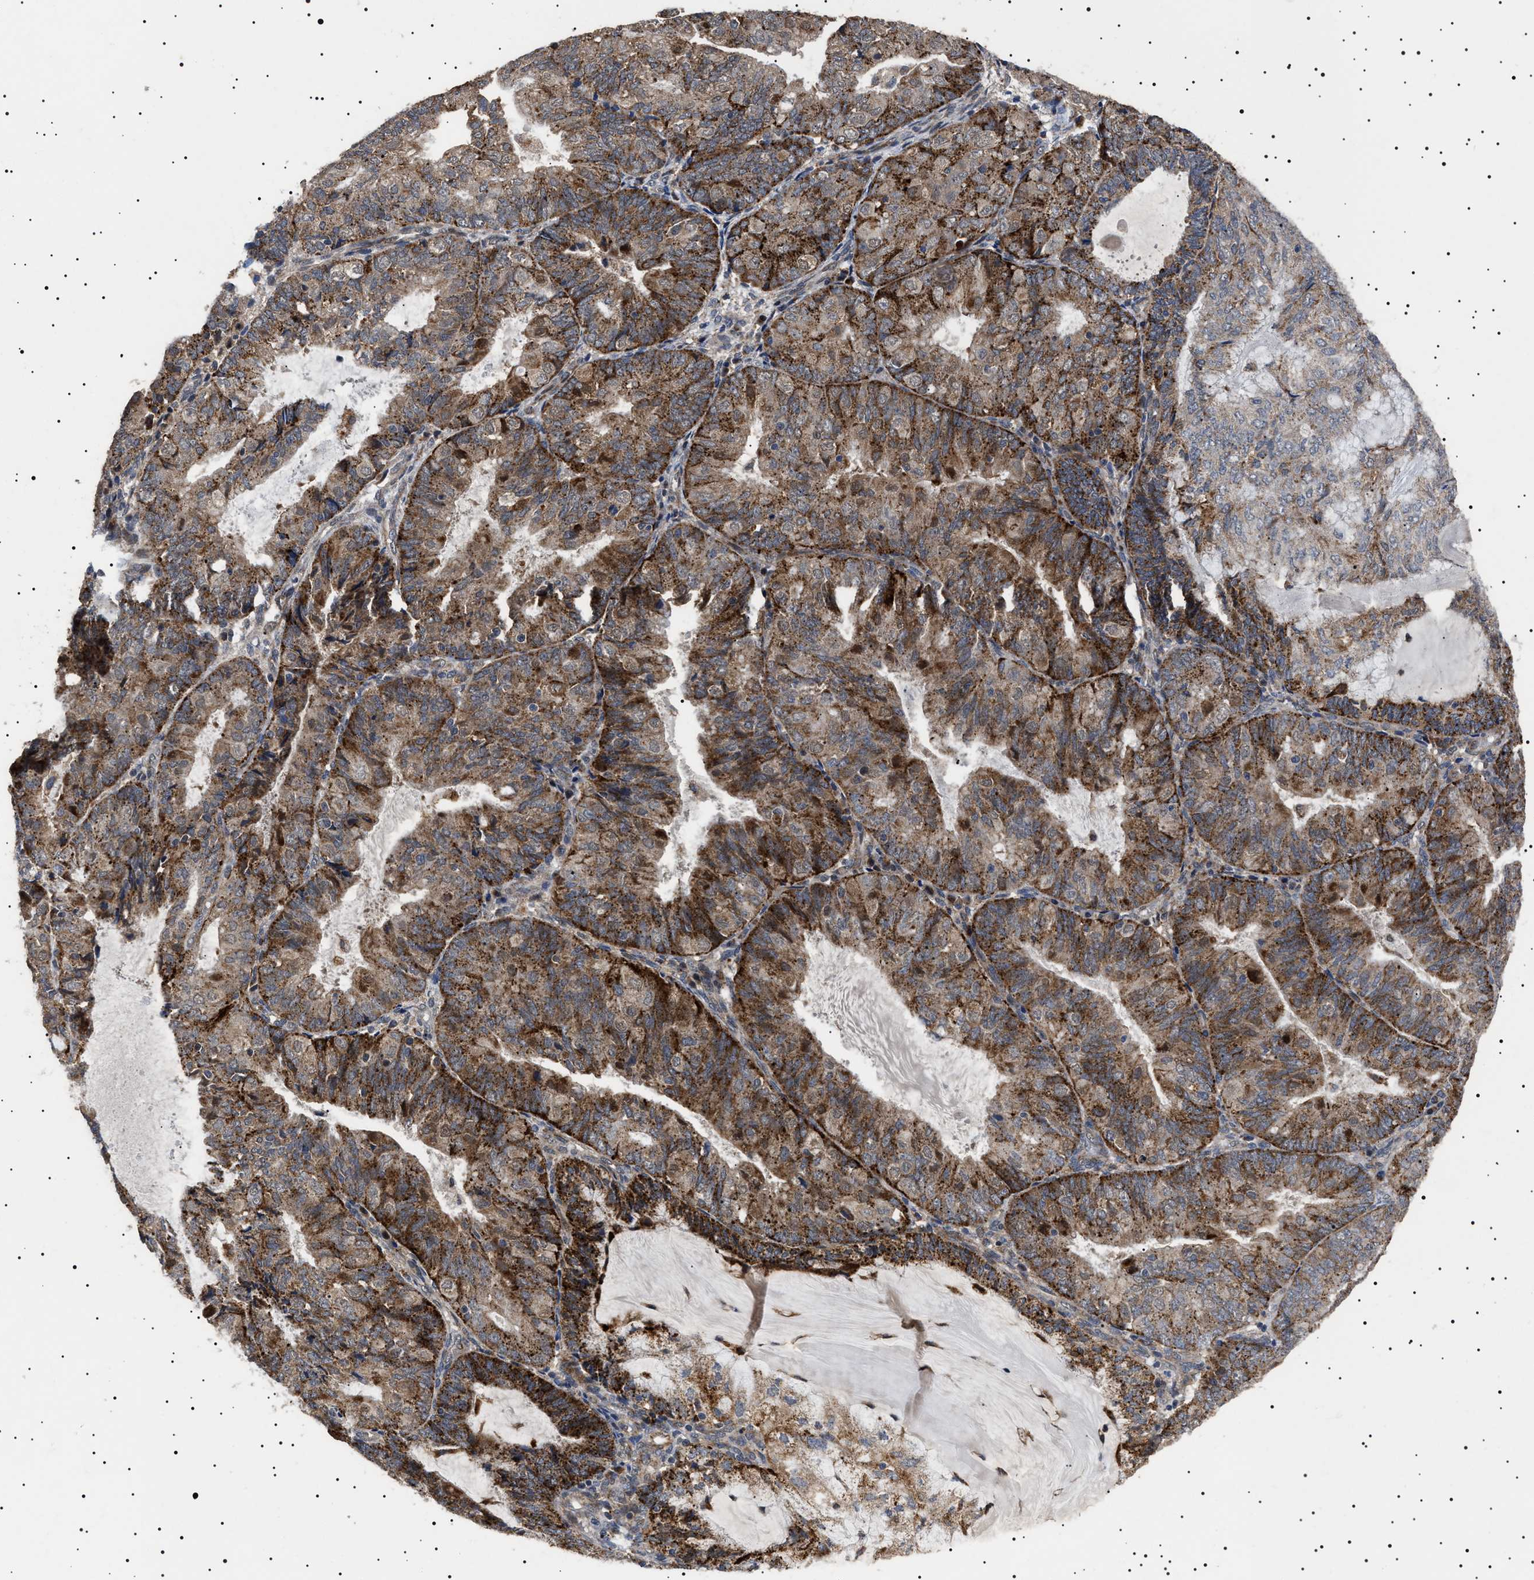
{"staining": {"intensity": "strong", "quantity": "25%-75%", "location": "cytoplasmic/membranous"}, "tissue": "endometrial cancer", "cell_type": "Tumor cells", "image_type": "cancer", "snomed": [{"axis": "morphology", "description": "Adenocarcinoma, NOS"}, {"axis": "topography", "description": "Endometrium"}], "caption": "Endometrial cancer (adenocarcinoma) was stained to show a protein in brown. There is high levels of strong cytoplasmic/membranous positivity in about 25%-75% of tumor cells.", "gene": "RAB34", "patient": {"sex": "female", "age": 81}}